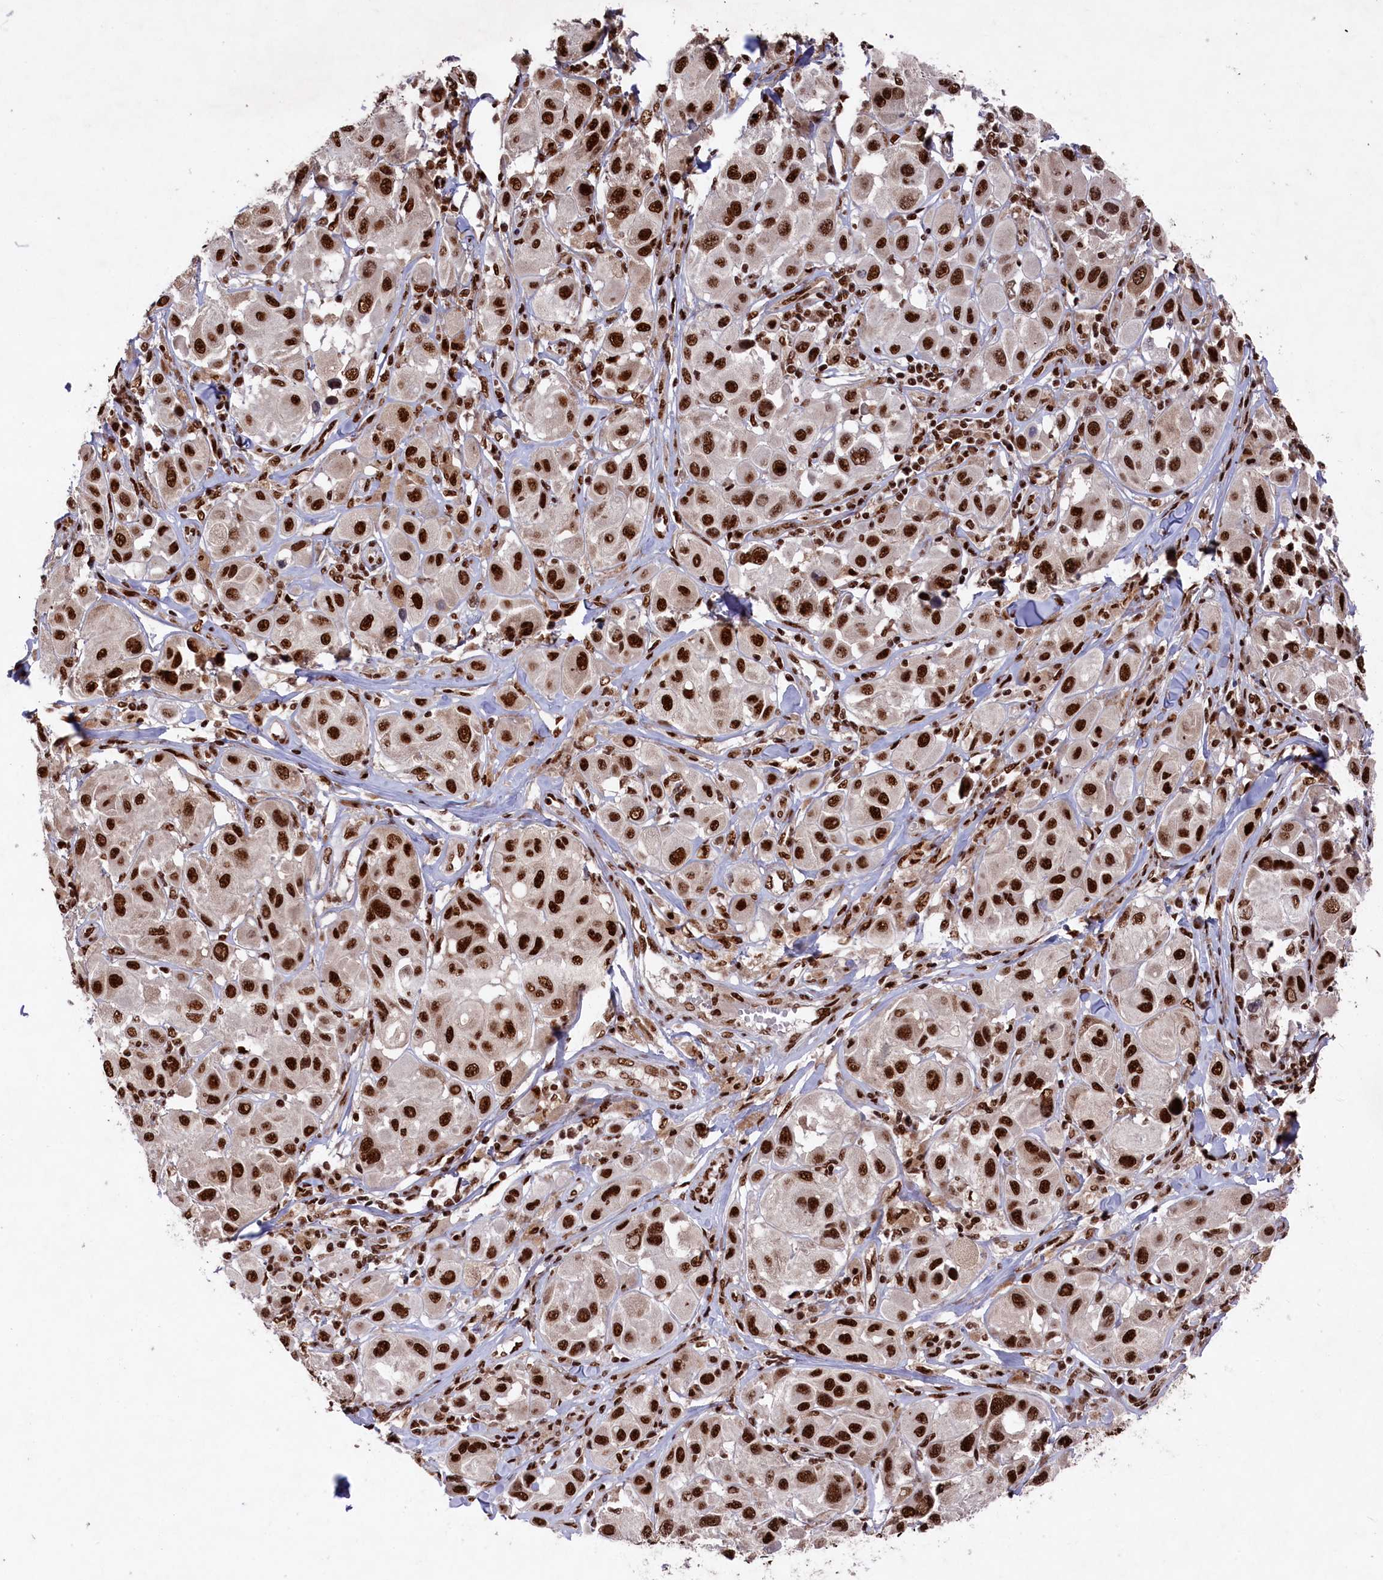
{"staining": {"intensity": "strong", "quantity": ">75%", "location": "nuclear"}, "tissue": "melanoma", "cell_type": "Tumor cells", "image_type": "cancer", "snomed": [{"axis": "morphology", "description": "Malignant melanoma, Metastatic site"}, {"axis": "topography", "description": "Skin"}], "caption": "Malignant melanoma (metastatic site) stained with IHC displays strong nuclear staining in about >75% of tumor cells. The staining is performed using DAB brown chromogen to label protein expression. The nuclei are counter-stained blue using hematoxylin.", "gene": "PRPF31", "patient": {"sex": "male", "age": 41}}